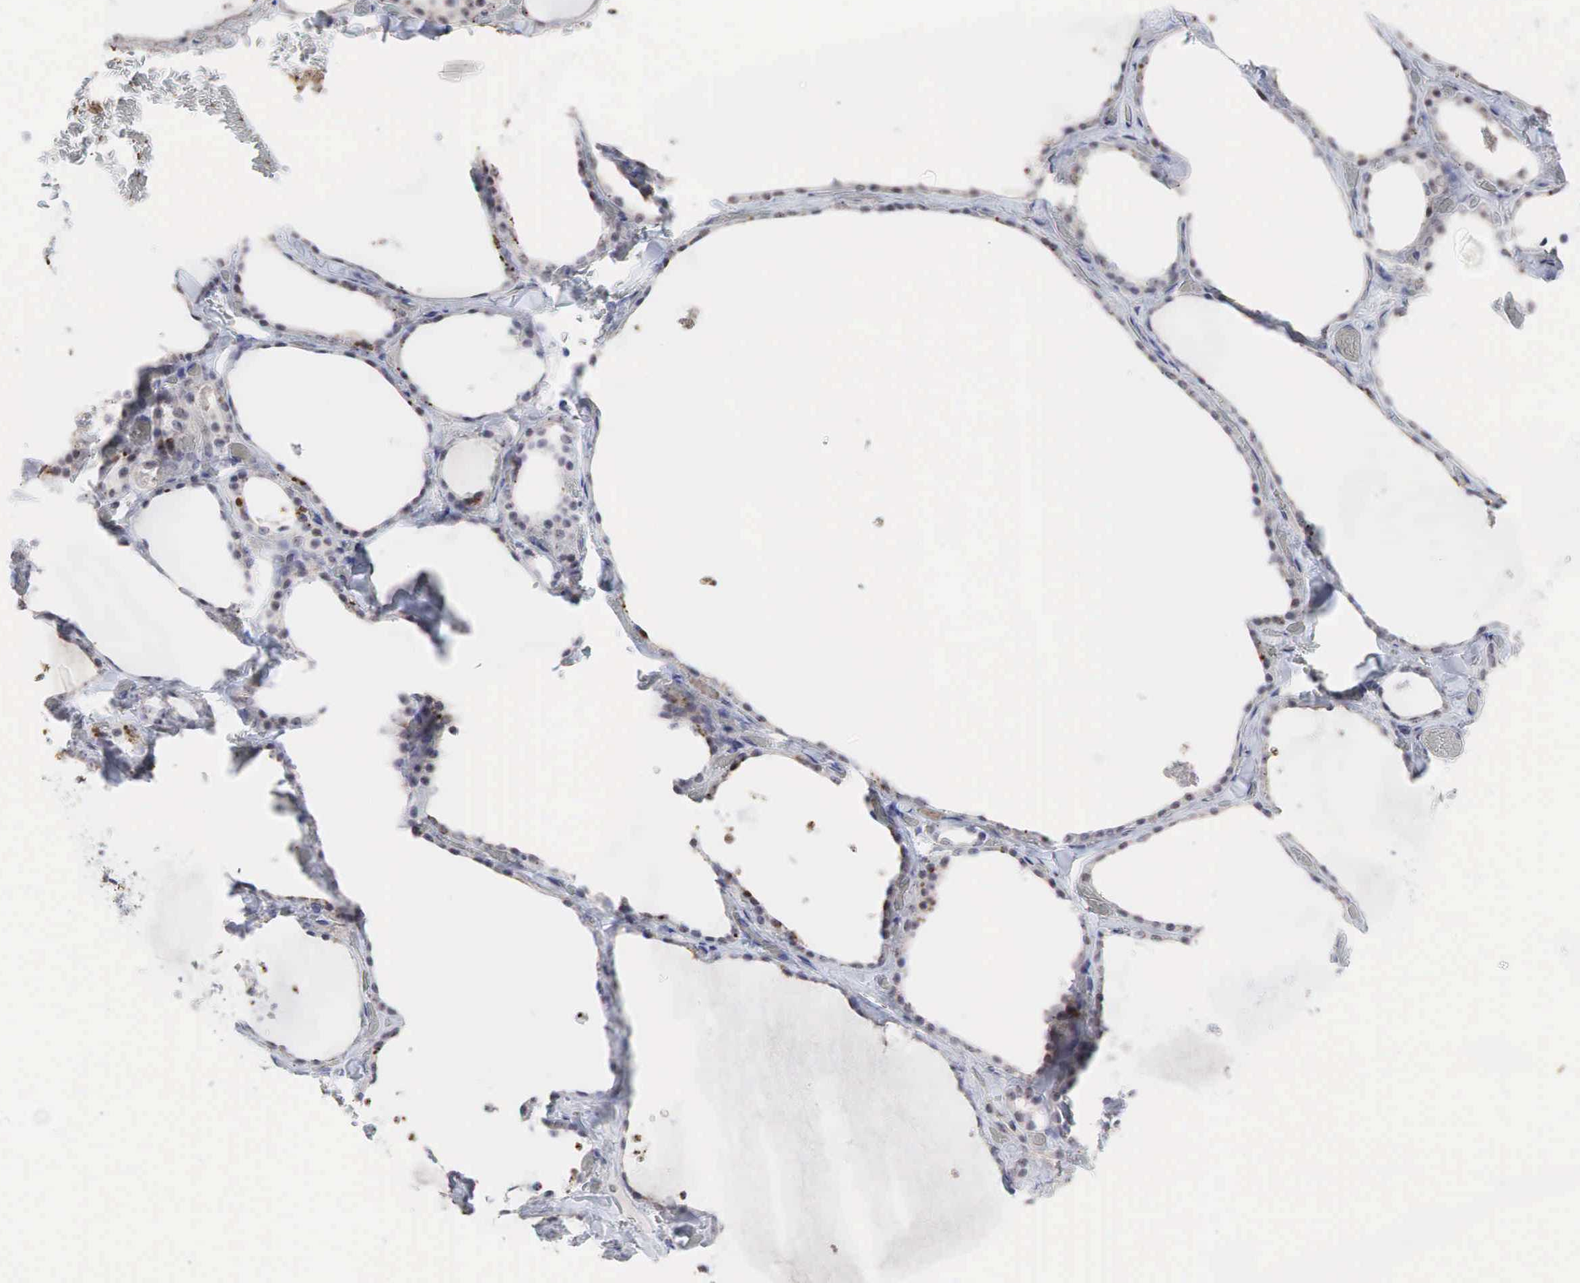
{"staining": {"intensity": "moderate", "quantity": ">75%", "location": "nuclear"}, "tissue": "thyroid gland", "cell_type": "Glandular cells", "image_type": "normal", "snomed": [{"axis": "morphology", "description": "Normal tissue, NOS"}, {"axis": "topography", "description": "Thyroid gland"}], "caption": "Immunohistochemical staining of unremarkable human thyroid gland demonstrates moderate nuclear protein staining in approximately >75% of glandular cells.", "gene": "DKC1", "patient": {"sex": "male", "age": 34}}